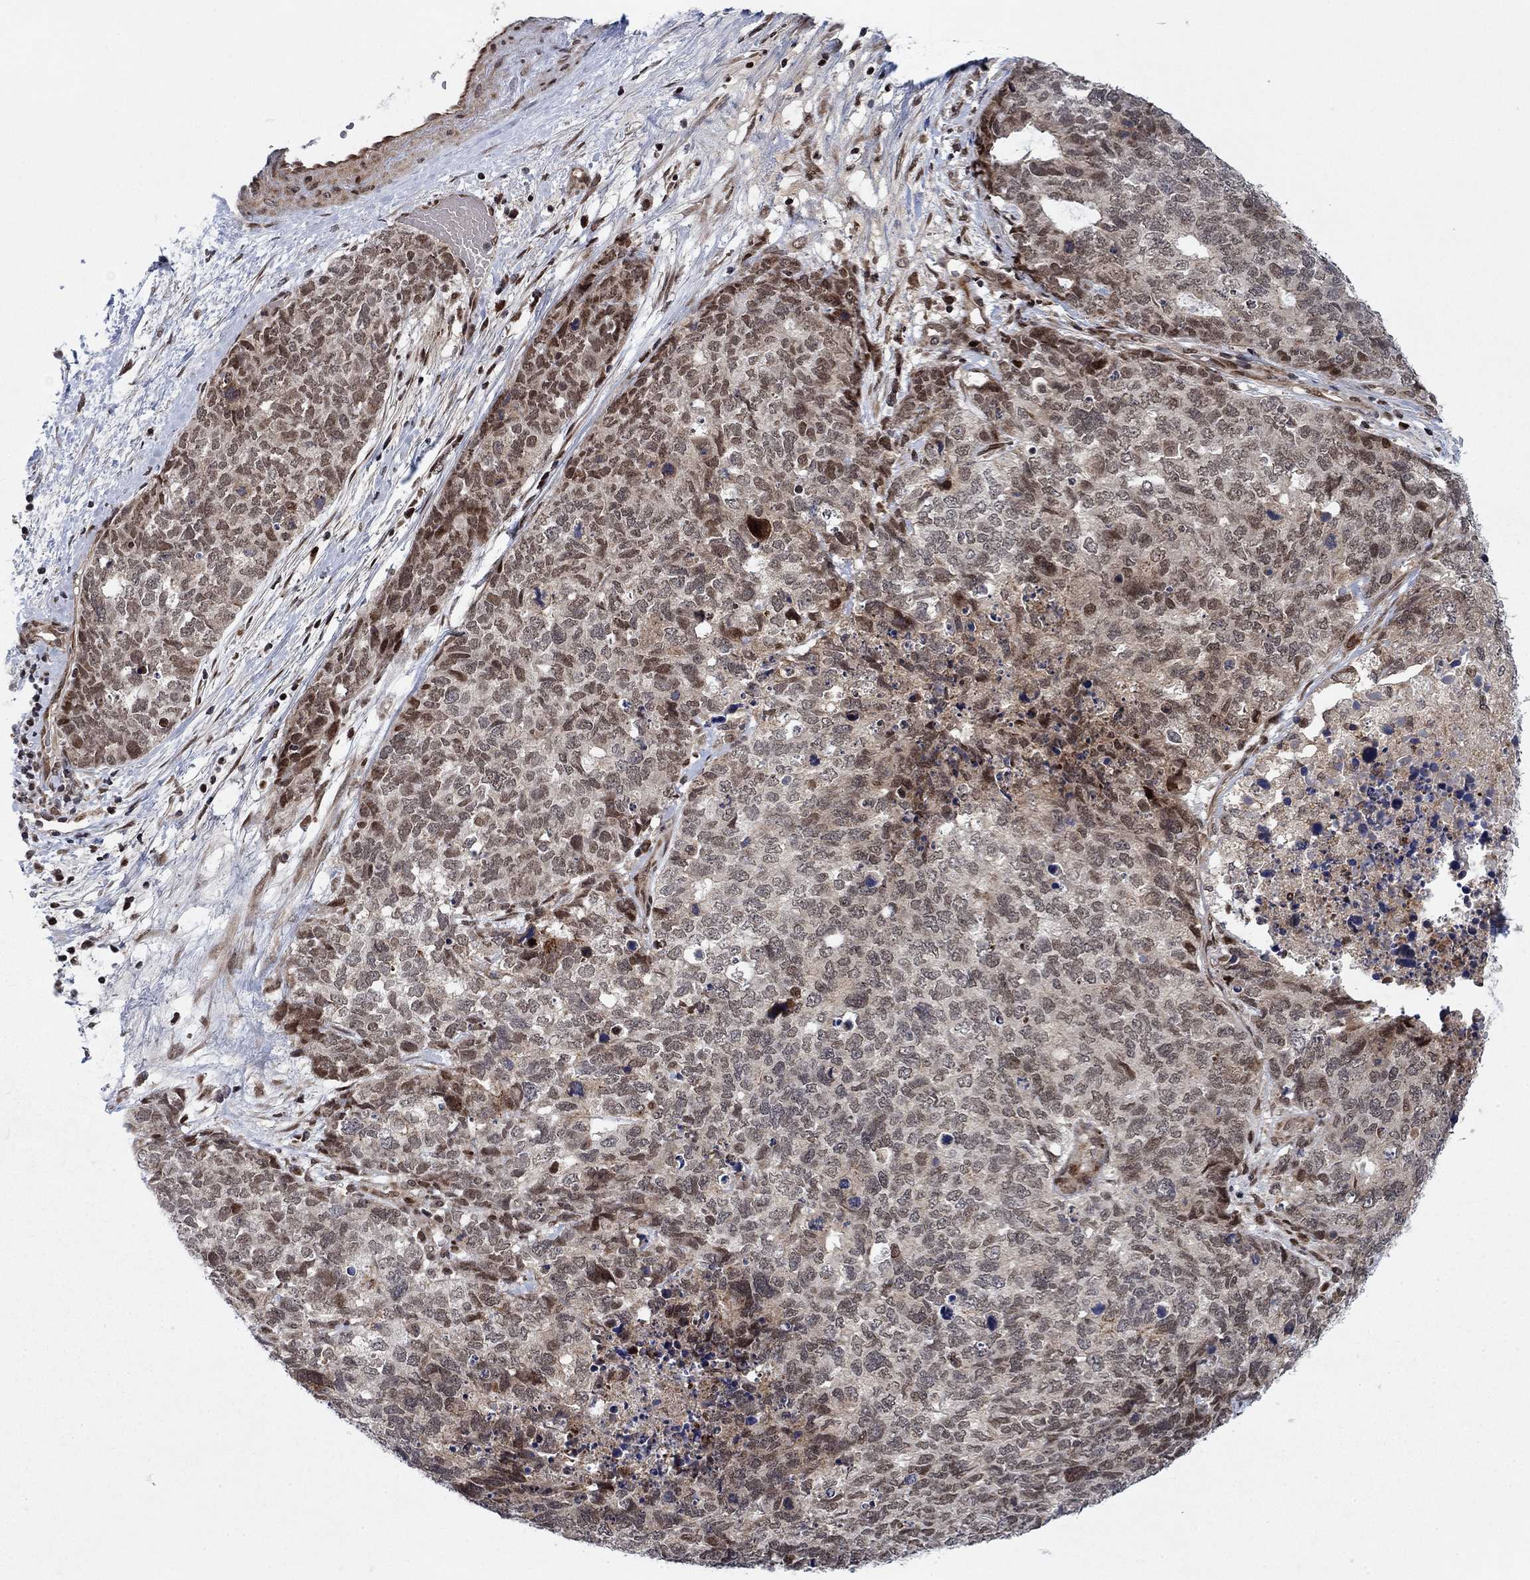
{"staining": {"intensity": "moderate", "quantity": "<25%", "location": "nuclear"}, "tissue": "cervical cancer", "cell_type": "Tumor cells", "image_type": "cancer", "snomed": [{"axis": "morphology", "description": "Squamous cell carcinoma, NOS"}, {"axis": "topography", "description": "Cervix"}], "caption": "High-magnification brightfield microscopy of squamous cell carcinoma (cervical) stained with DAB (3,3'-diaminobenzidine) (brown) and counterstained with hematoxylin (blue). tumor cells exhibit moderate nuclear staining is appreciated in approximately<25% of cells.", "gene": "PRICKLE4", "patient": {"sex": "female", "age": 63}}